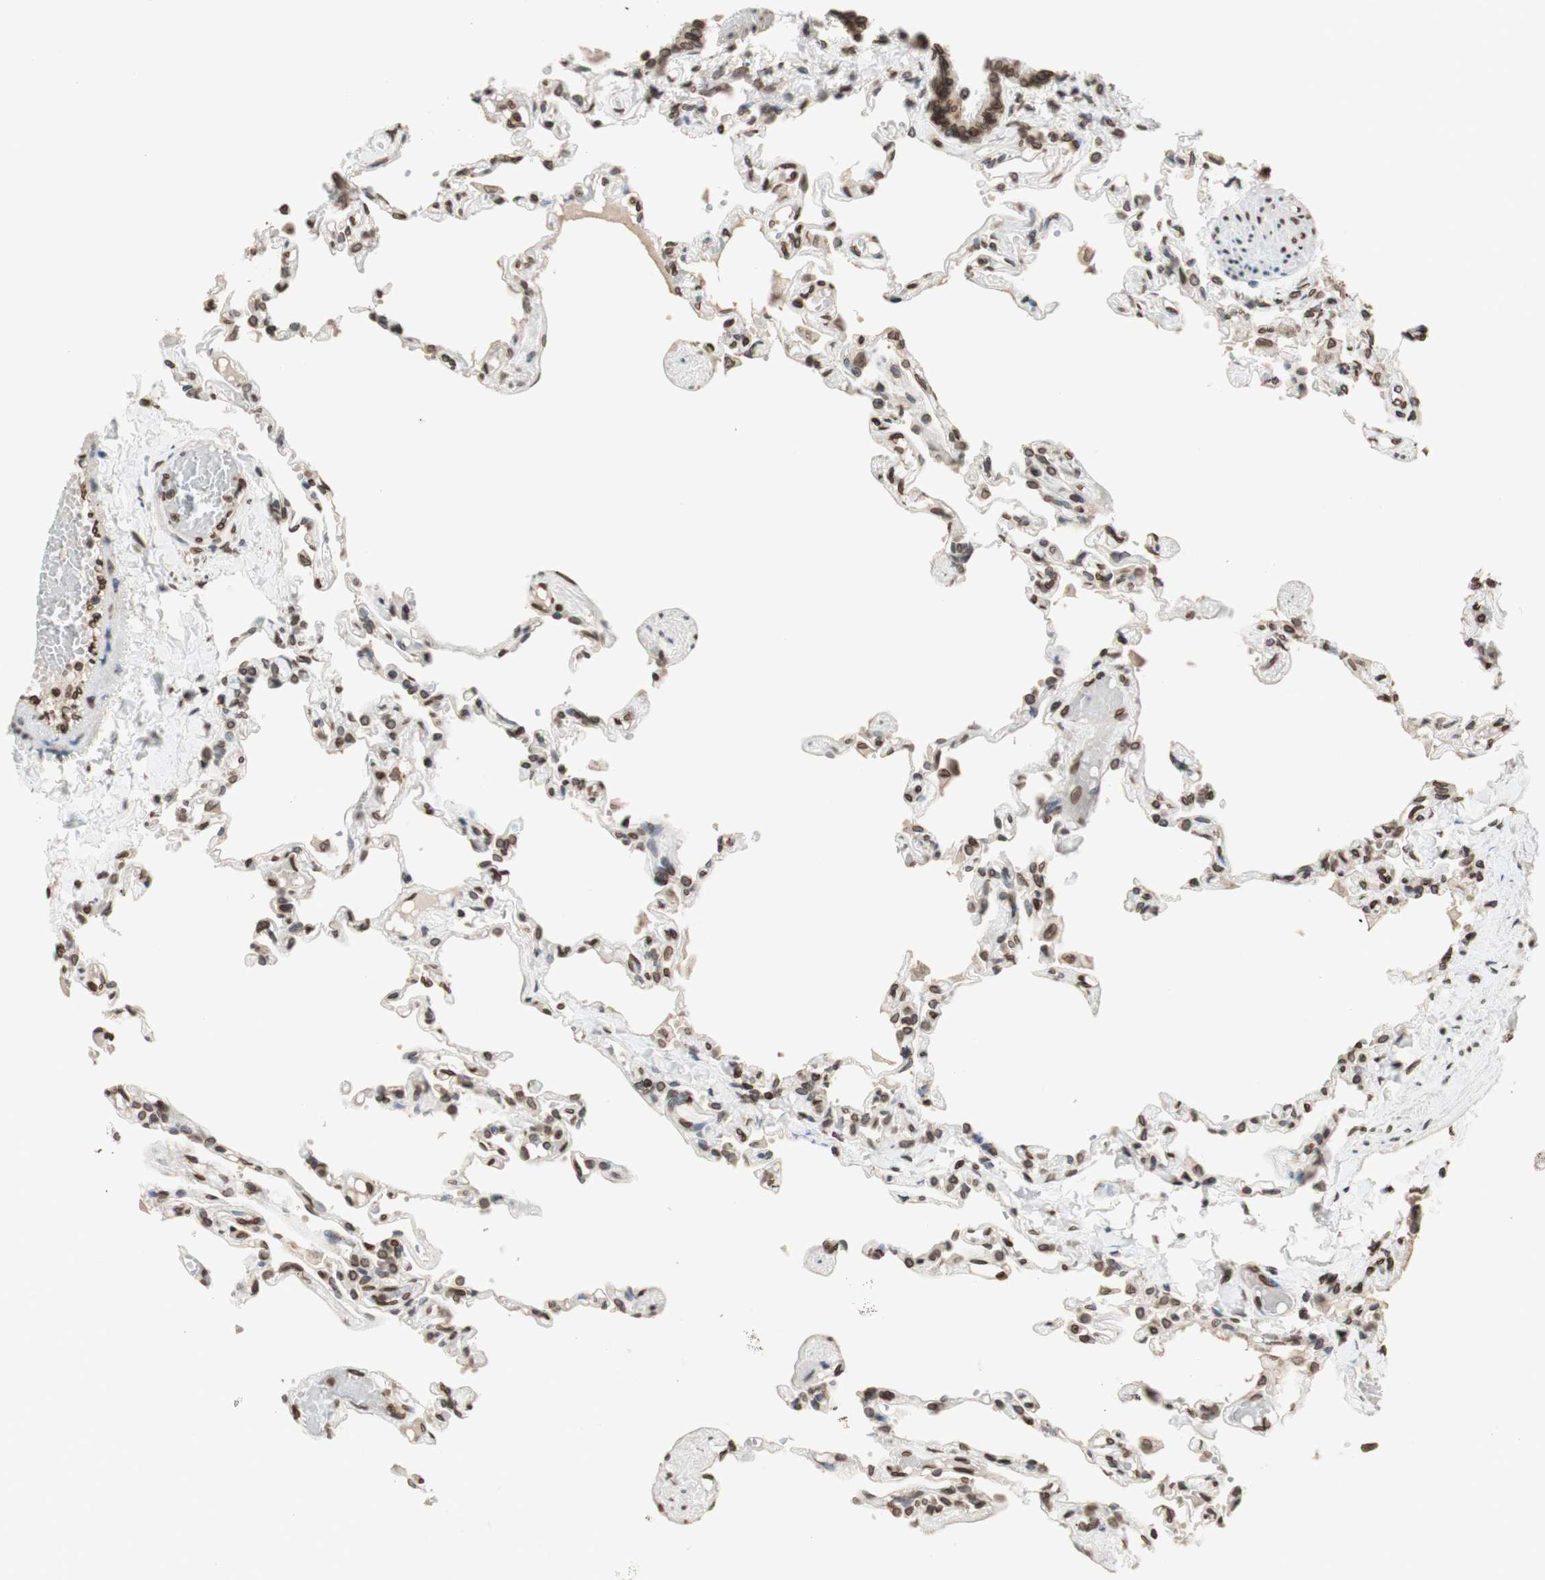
{"staining": {"intensity": "moderate", "quantity": ">75%", "location": "cytoplasmic/membranous,nuclear"}, "tissue": "lung", "cell_type": "Alveolar cells", "image_type": "normal", "snomed": [{"axis": "morphology", "description": "Normal tissue, NOS"}, {"axis": "topography", "description": "Lung"}], "caption": "A high-resolution photomicrograph shows immunohistochemistry staining of benign lung, which demonstrates moderate cytoplasmic/membranous,nuclear staining in approximately >75% of alveolar cells. Immunohistochemistry (ihc) stains the protein in brown and the nuclei are stained blue.", "gene": "TMPO", "patient": {"sex": "male", "age": 21}}